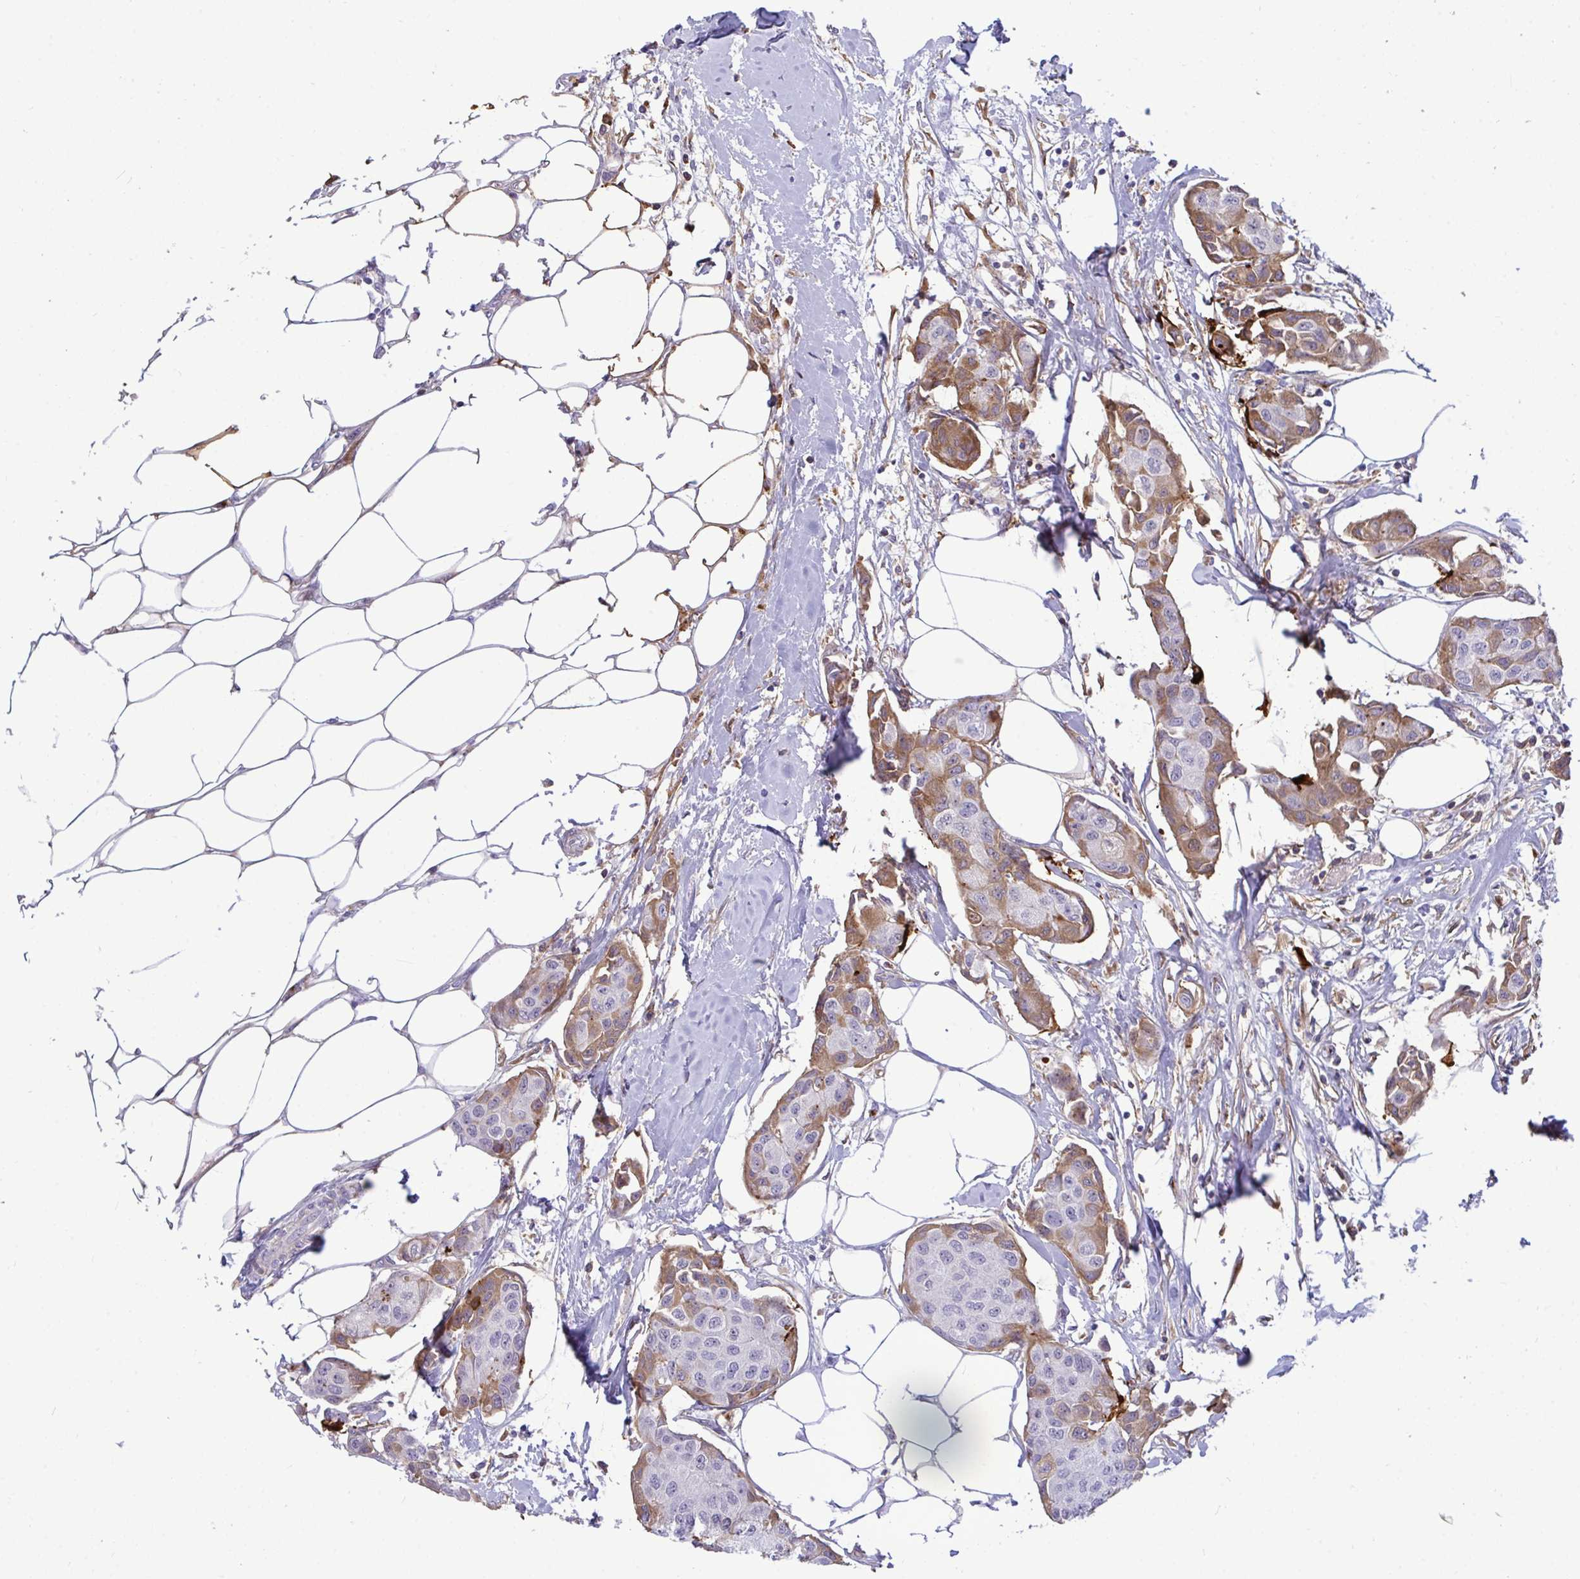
{"staining": {"intensity": "moderate", "quantity": "25%-75%", "location": "cytoplasmic/membranous"}, "tissue": "breast cancer", "cell_type": "Tumor cells", "image_type": "cancer", "snomed": [{"axis": "morphology", "description": "Duct carcinoma"}, {"axis": "topography", "description": "Breast"}, {"axis": "topography", "description": "Lymph node"}], "caption": "Breast cancer tissue reveals moderate cytoplasmic/membranous staining in approximately 25%-75% of tumor cells", "gene": "F2", "patient": {"sex": "female", "age": 80}}